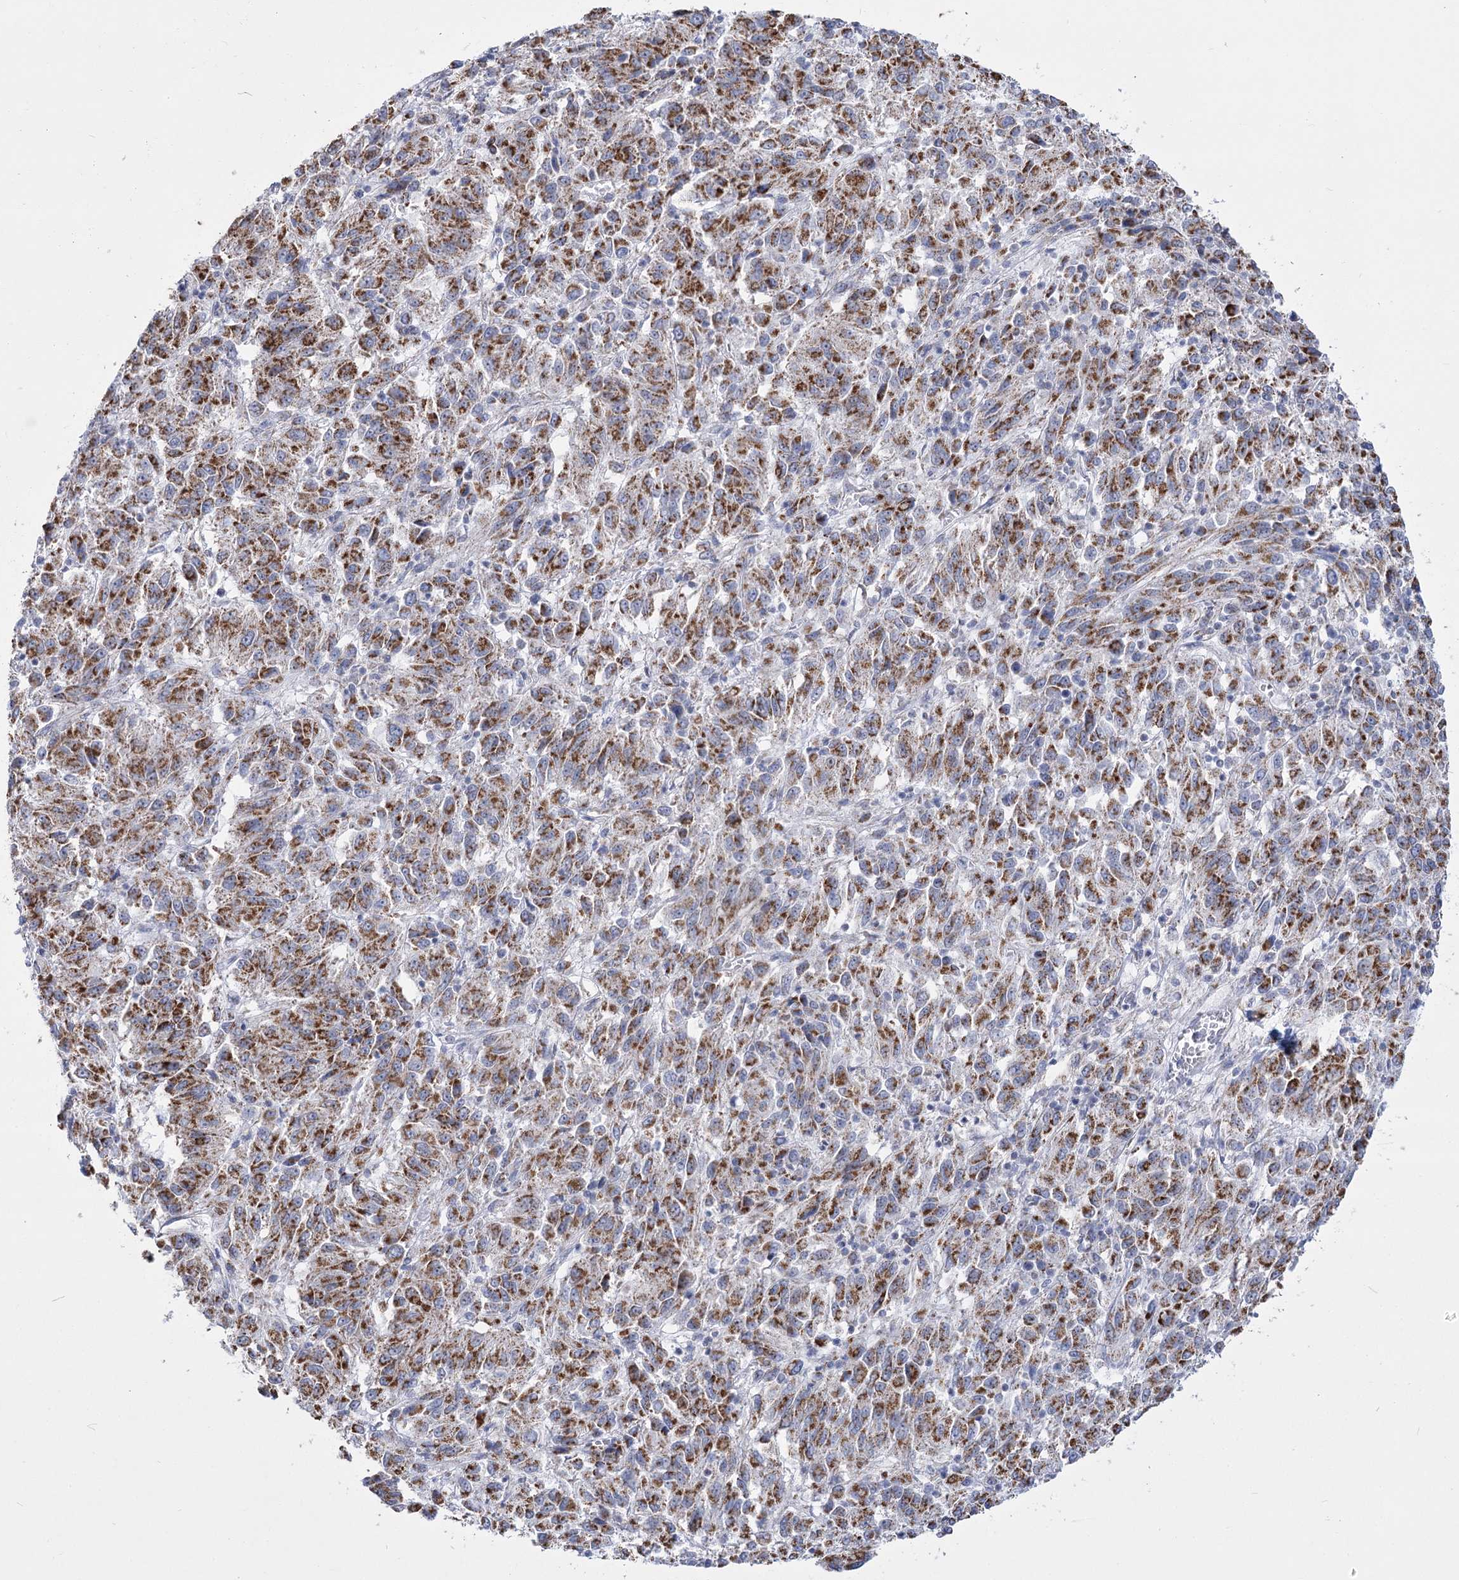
{"staining": {"intensity": "strong", "quantity": ">75%", "location": "cytoplasmic/membranous"}, "tissue": "melanoma", "cell_type": "Tumor cells", "image_type": "cancer", "snomed": [{"axis": "morphology", "description": "Malignant melanoma, Metastatic site"}, {"axis": "topography", "description": "Lung"}], "caption": "DAB (3,3'-diaminobenzidine) immunohistochemical staining of melanoma displays strong cytoplasmic/membranous protein staining in about >75% of tumor cells.", "gene": "PDHB", "patient": {"sex": "male", "age": 64}}